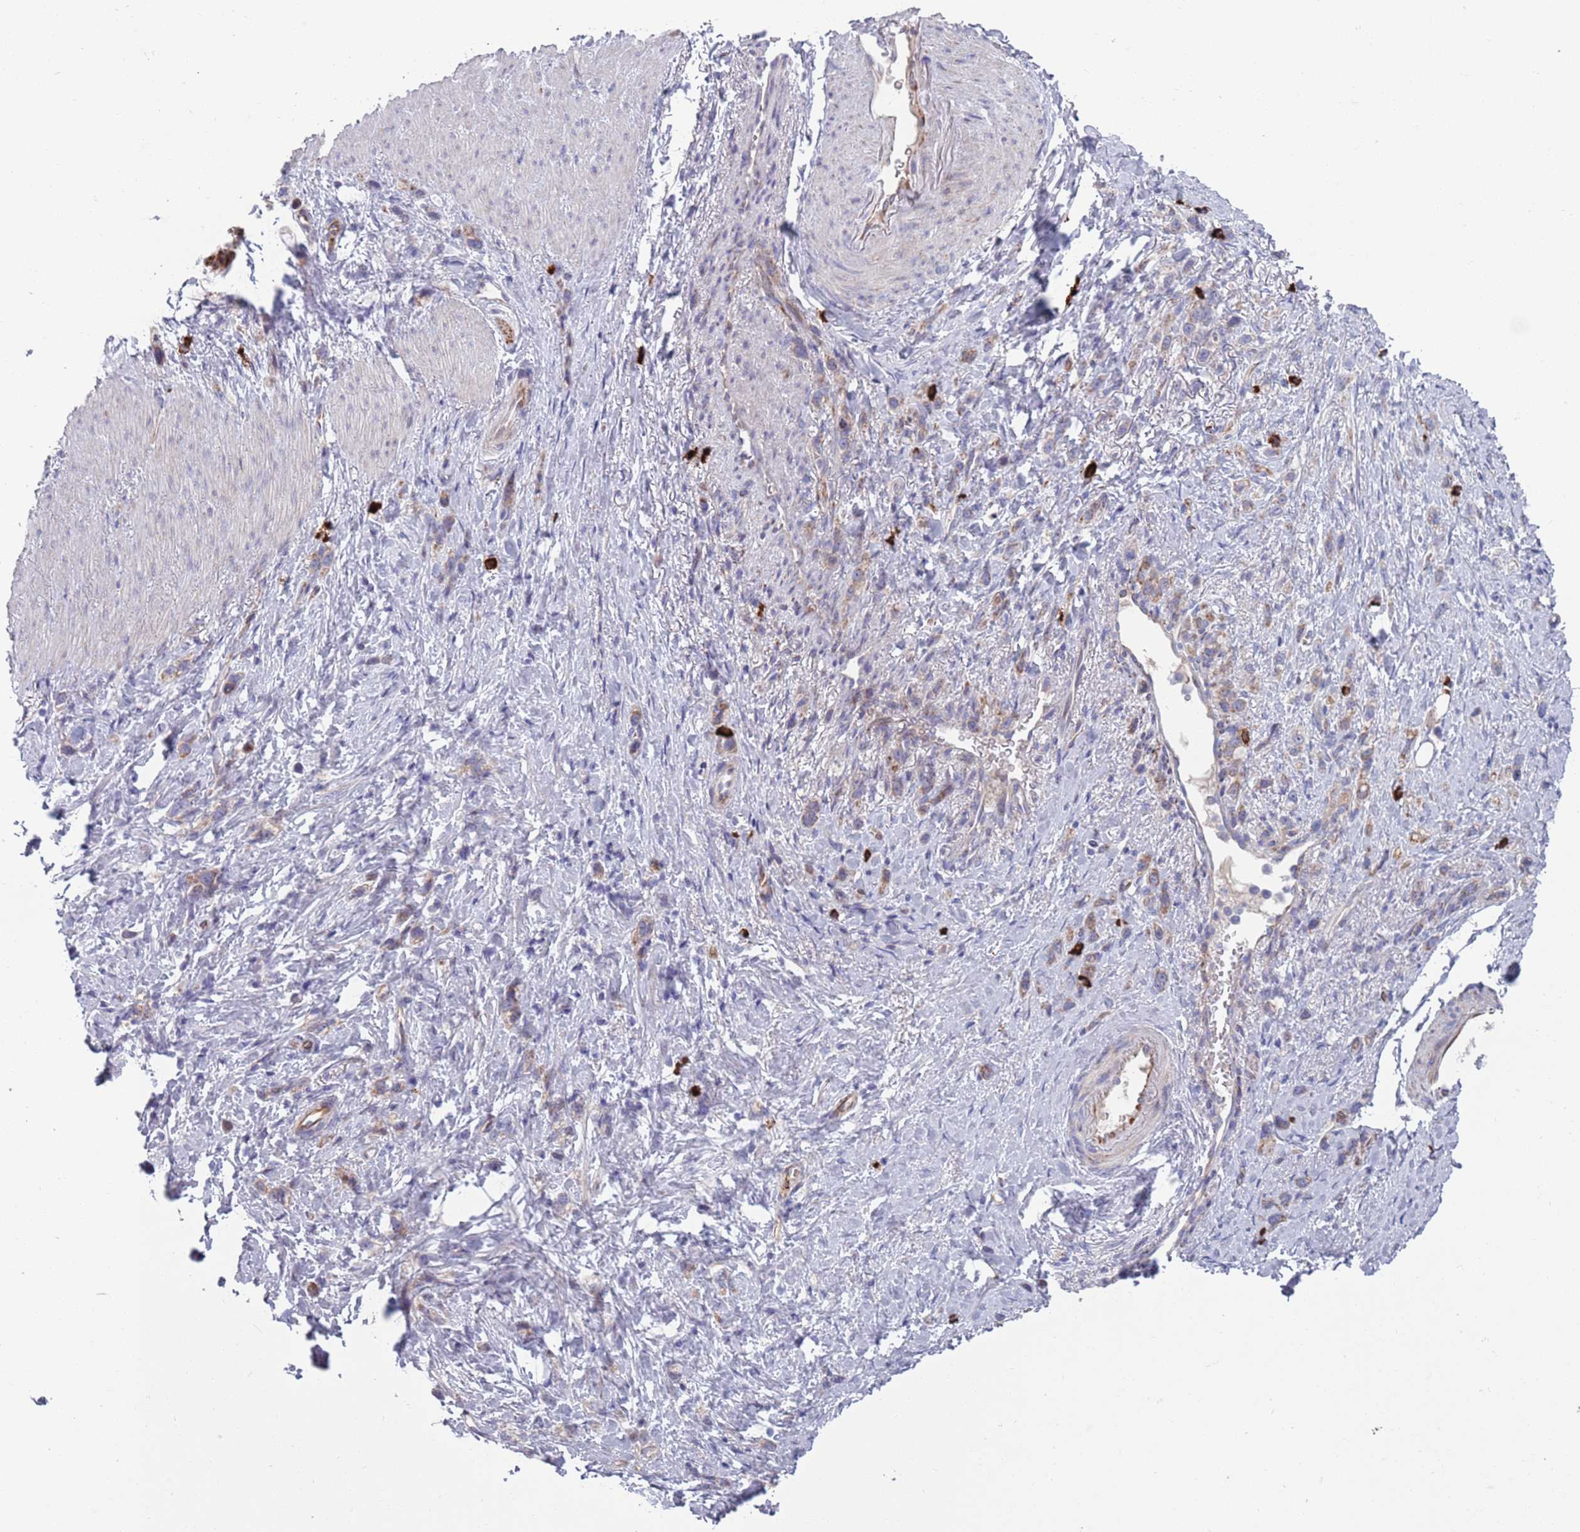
{"staining": {"intensity": "moderate", "quantity": ">75%", "location": "cytoplasmic/membranous"}, "tissue": "stomach cancer", "cell_type": "Tumor cells", "image_type": "cancer", "snomed": [{"axis": "morphology", "description": "Adenocarcinoma, NOS"}, {"axis": "topography", "description": "Stomach"}], "caption": "Tumor cells reveal moderate cytoplasmic/membranous positivity in approximately >75% of cells in stomach adenocarcinoma.", "gene": "TYW1", "patient": {"sex": "female", "age": 65}}